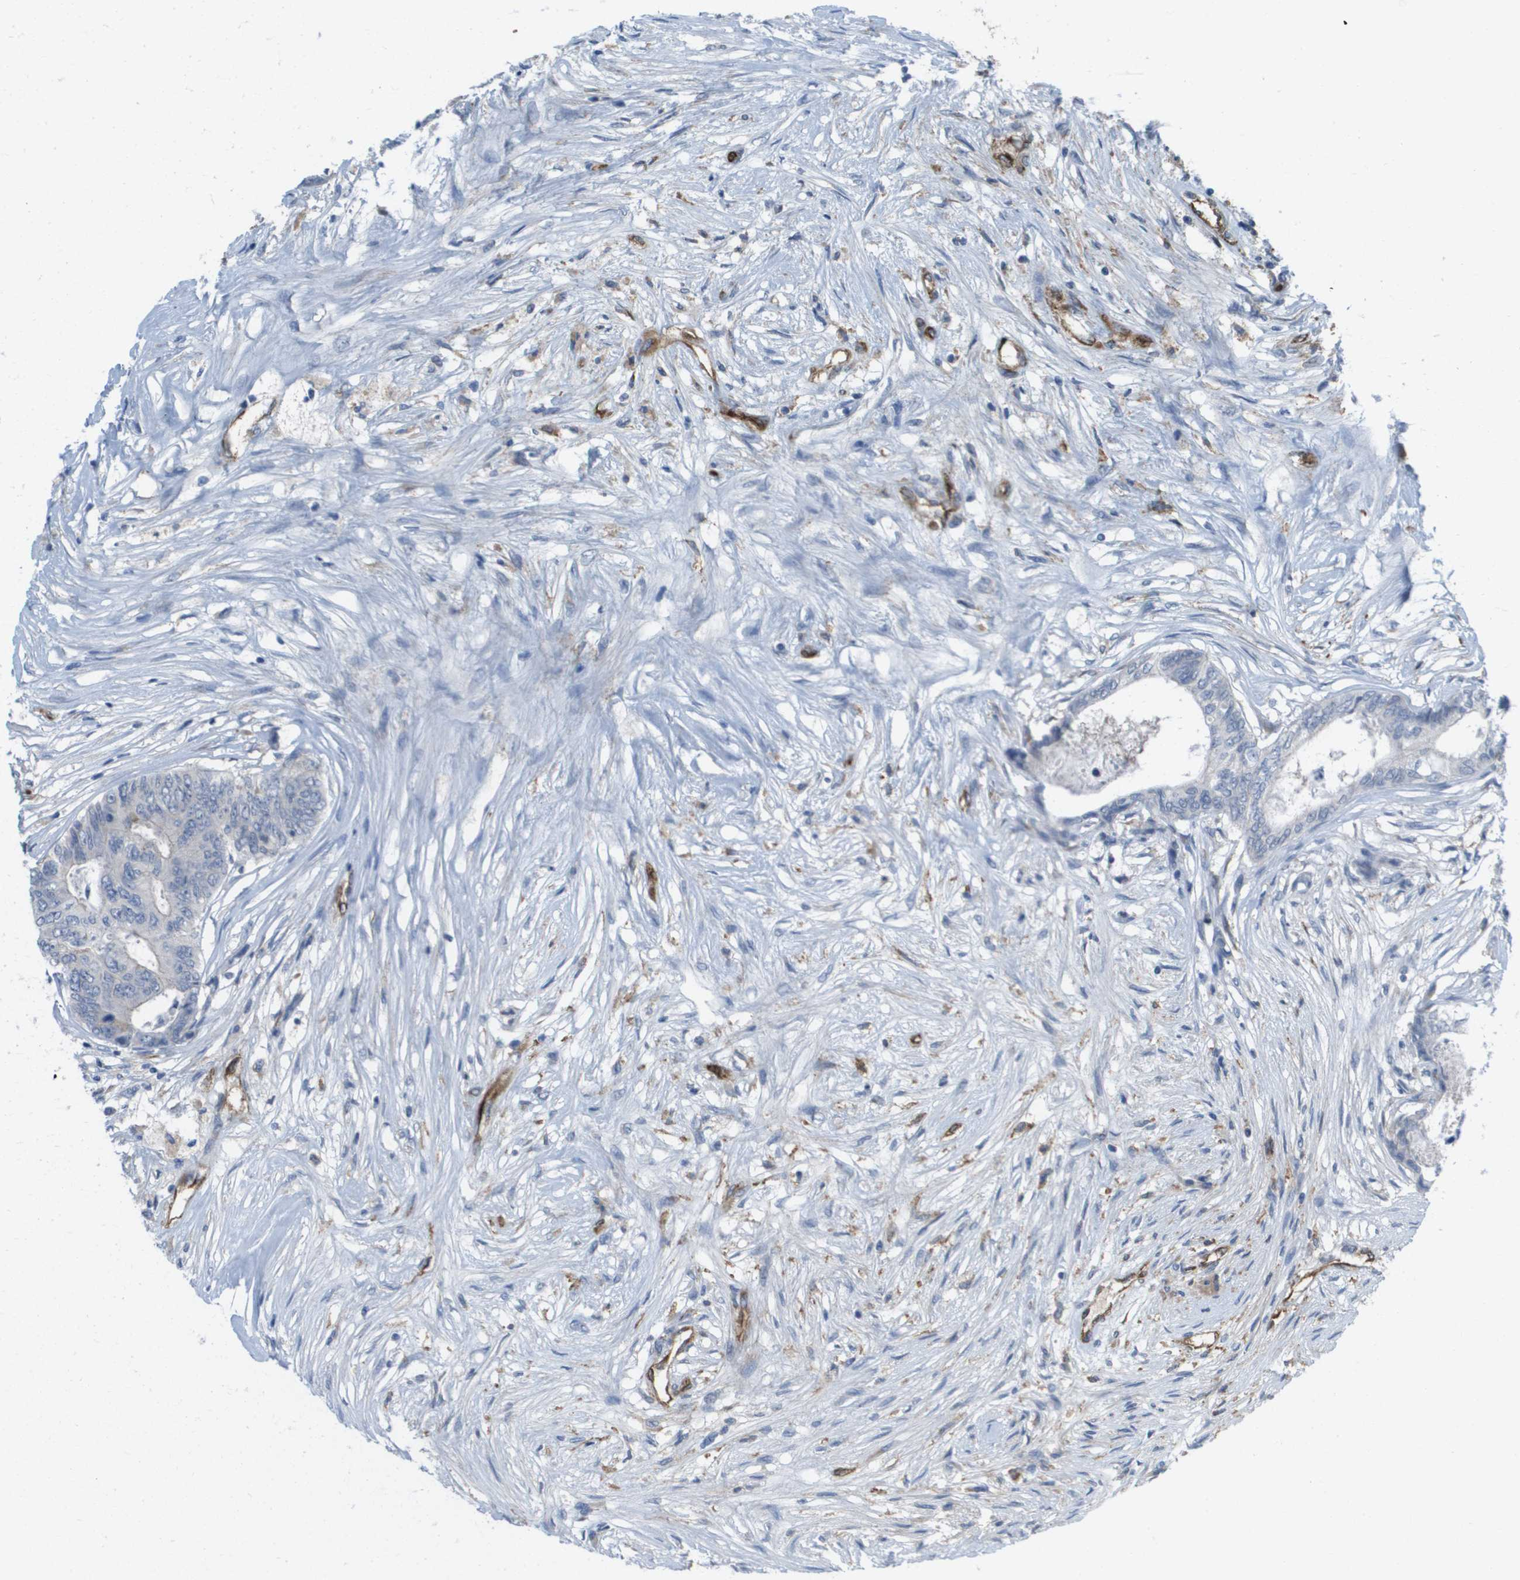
{"staining": {"intensity": "negative", "quantity": "none", "location": "none"}, "tissue": "colorectal cancer", "cell_type": "Tumor cells", "image_type": "cancer", "snomed": [{"axis": "morphology", "description": "Adenocarcinoma, NOS"}, {"axis": "topography", "description": "Rectum"}], "caption": "Micrograph shows no protein positivity in tumor cells of adenocarcinoma (colorectal) tissue.", "gene": "ANGPT2", "patient": {"sex": "male", "age": 63}}